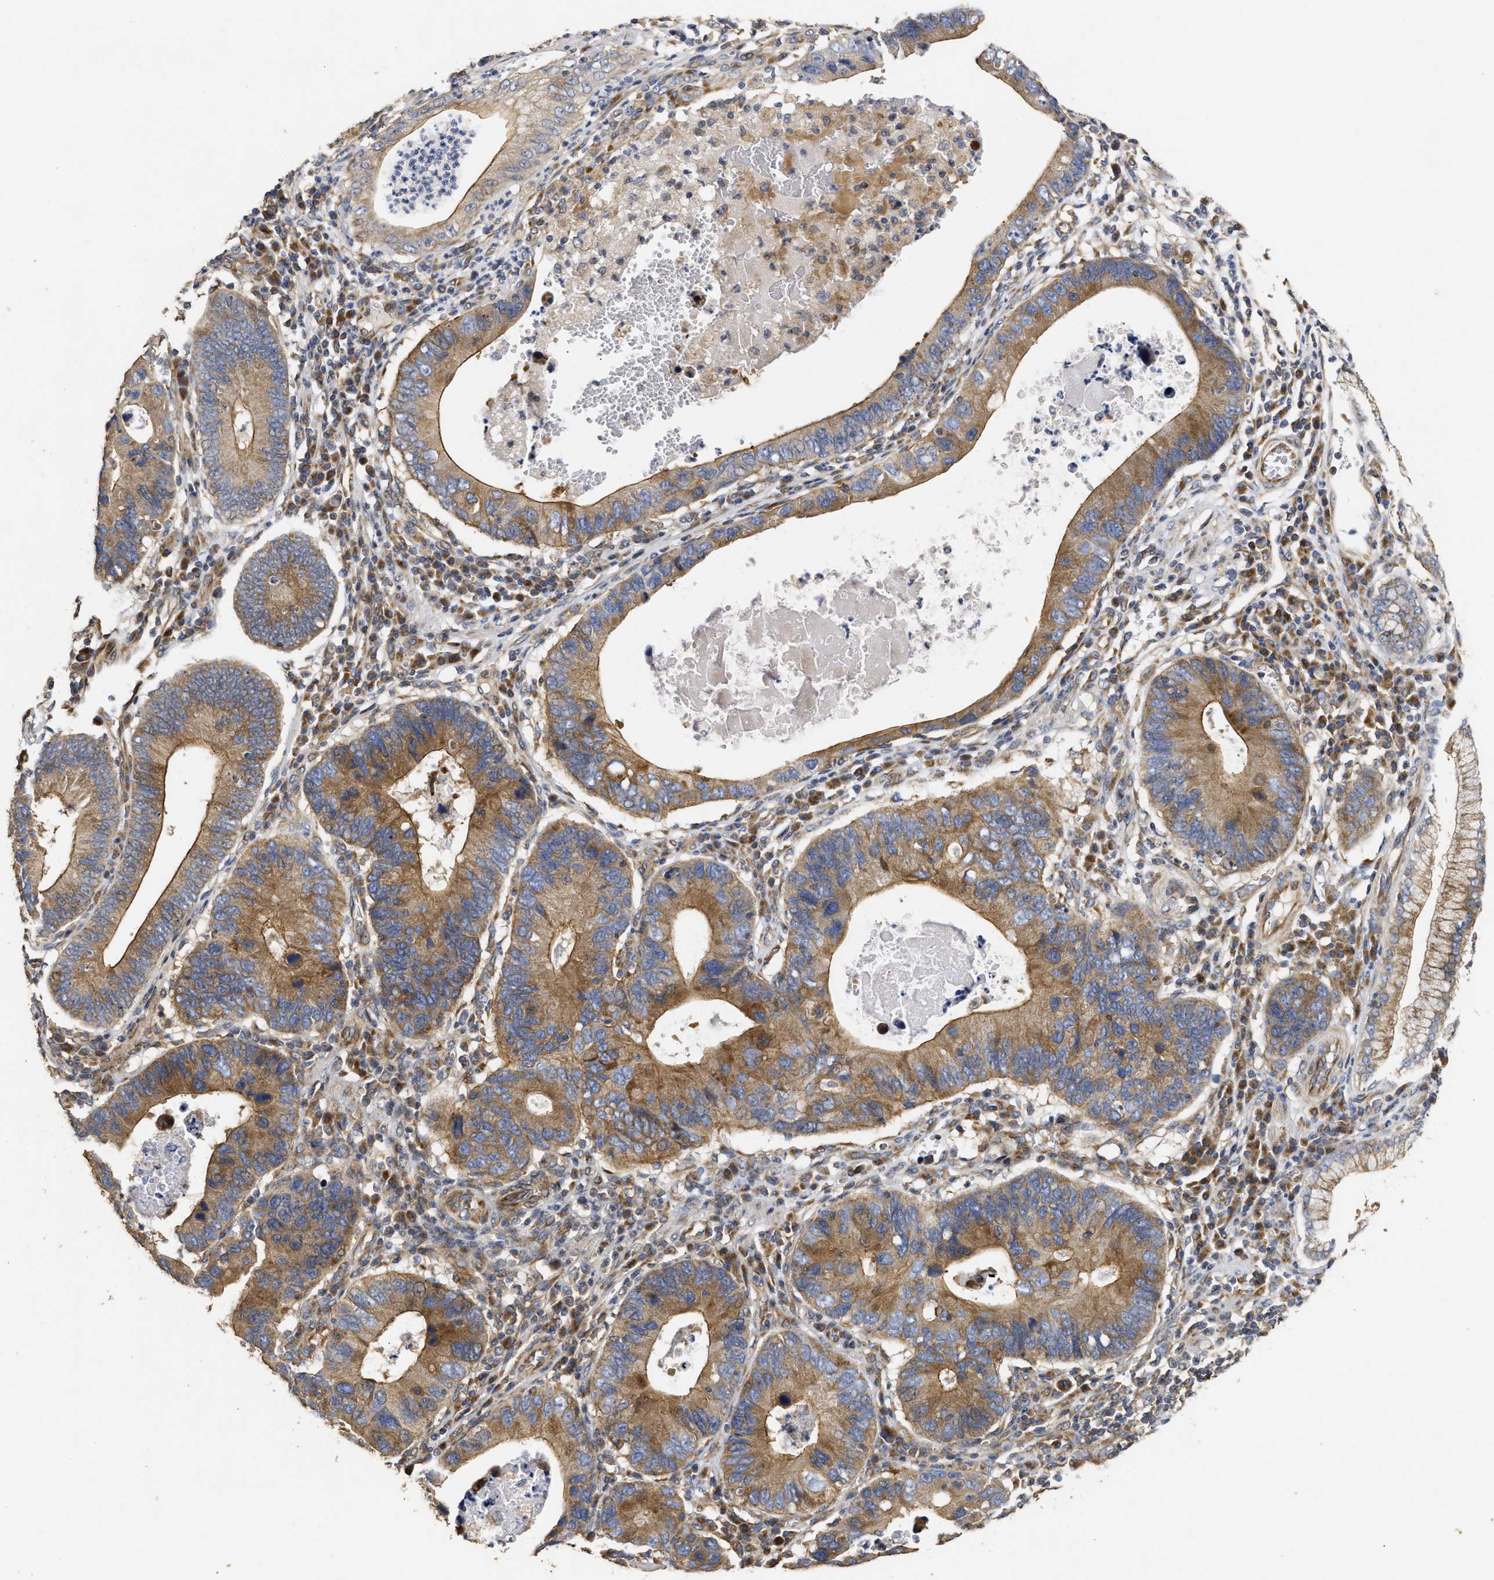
{"staining": {"intensity": "moderate", "quantity": ">75%", "location": "cytoplasmic/membranous"}, "tissue": "stomach cancer", "cell_type": "Tumor cells", "image_type": "cancer", "snomed": [{"axis": "morphology", "description": "Adenocarcinoma, NOS"}, {"axis": "topography", "description": "Stomach"}], "caption": "DAB immunohistochemical staining of human stomach adenocarcinoma exhibits moderate cytoplasmic/membranous protein positivity in about >75% of tumor cells. Ihc stains the protein of interest in brown and the nuclei are stained blue.", "gene": "NAV1", "patient": {"sex": "male", "age": 59}}